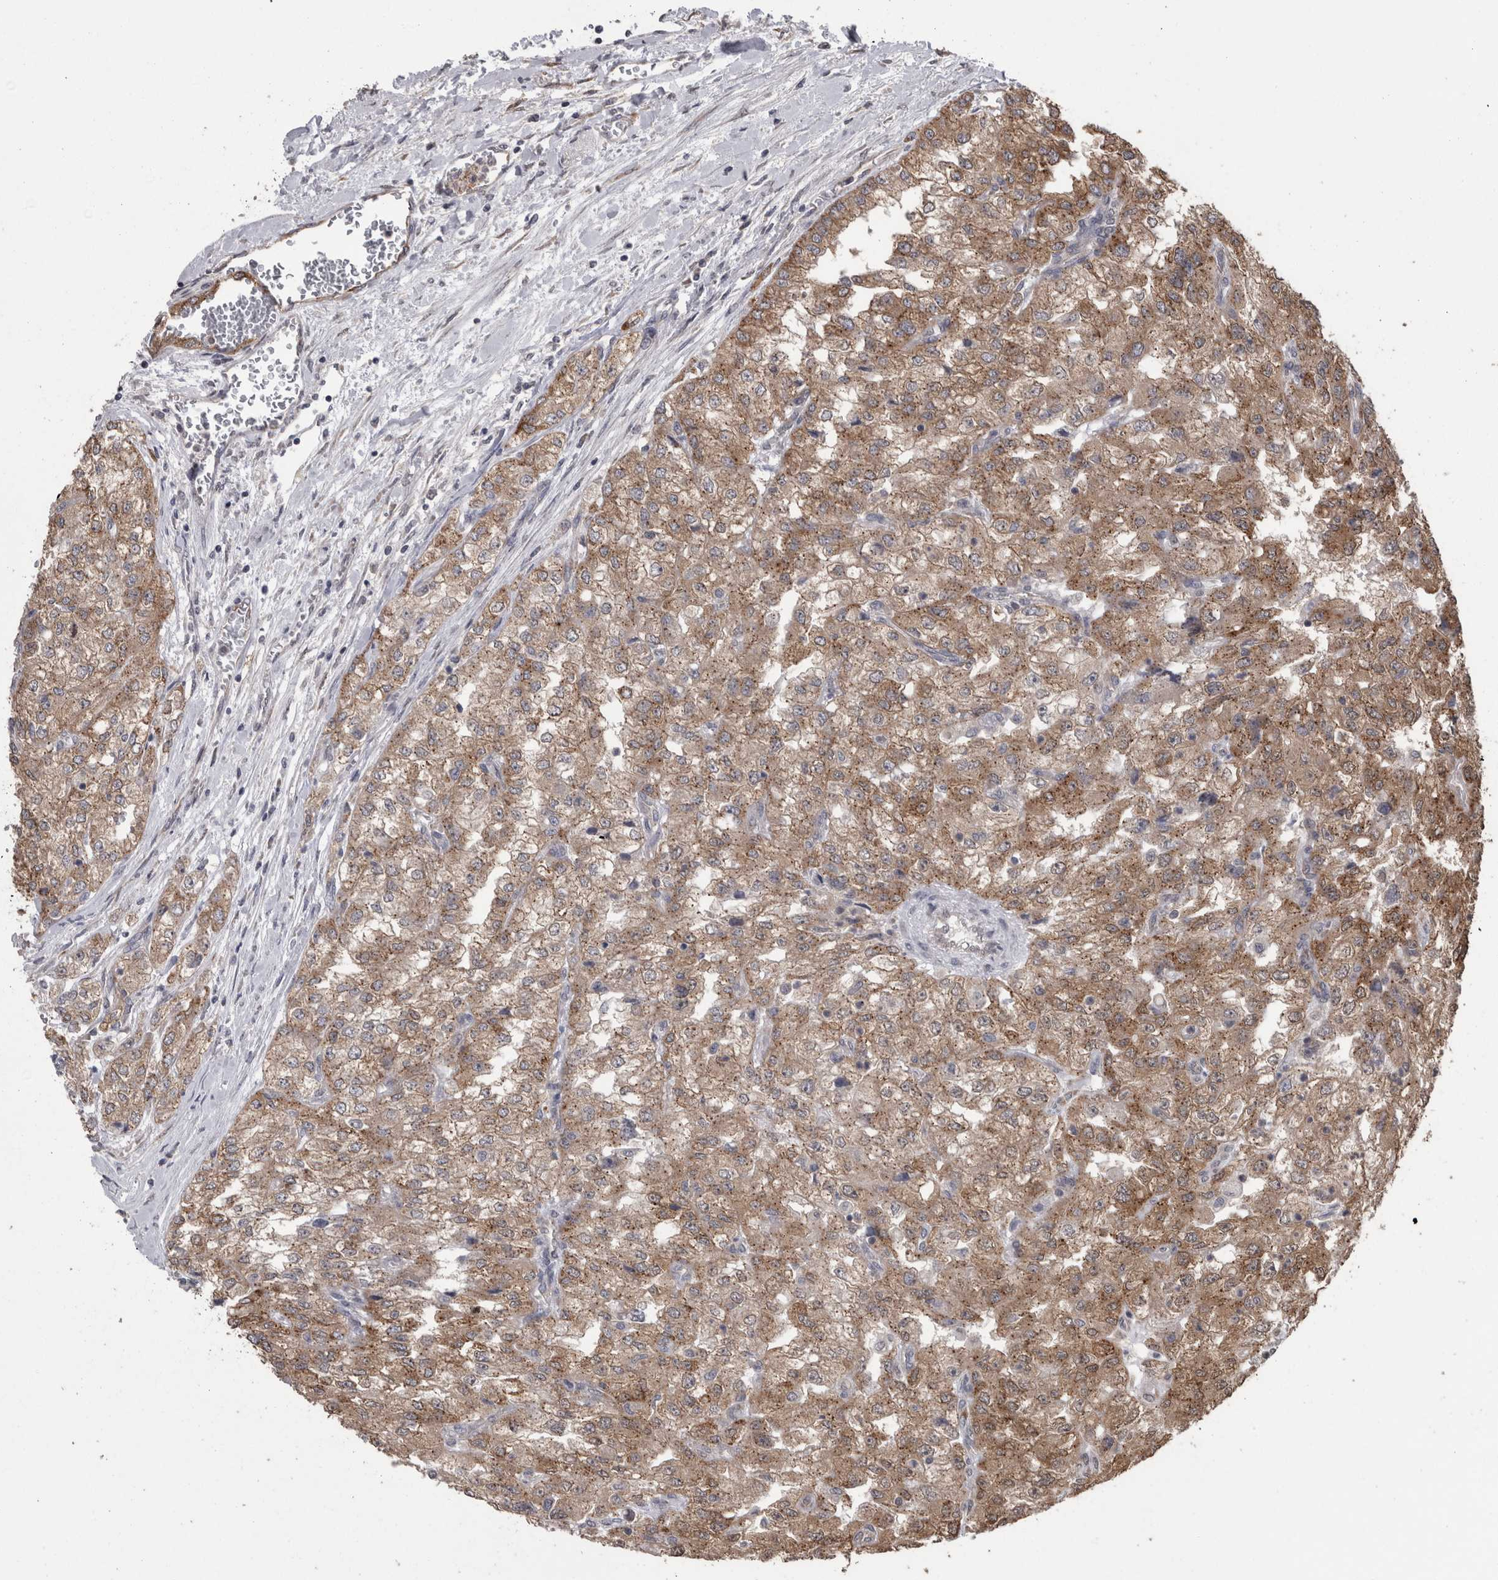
{"staining": {"intensity": "moderate", "quantity": ">75%", "location": "cytoplasmic/membranous"}, "tissue": "renal cancer", "cell_type": "Tumor cells", "image_type": "cancer", "snomed": [{"axis": "morphology", "description": "Adenocarcinoma, NOS"}, {"axis": "topography", "description": "Kidney"}], "caption": "Protein analysis of renal cancer (adenocarcinoma) tissue exhibits moderate cytoplasmic/membranous expression in about >75% of tumor cells.", "gene": "DDX6", "patient": {"sex": "female", "age": 54}}